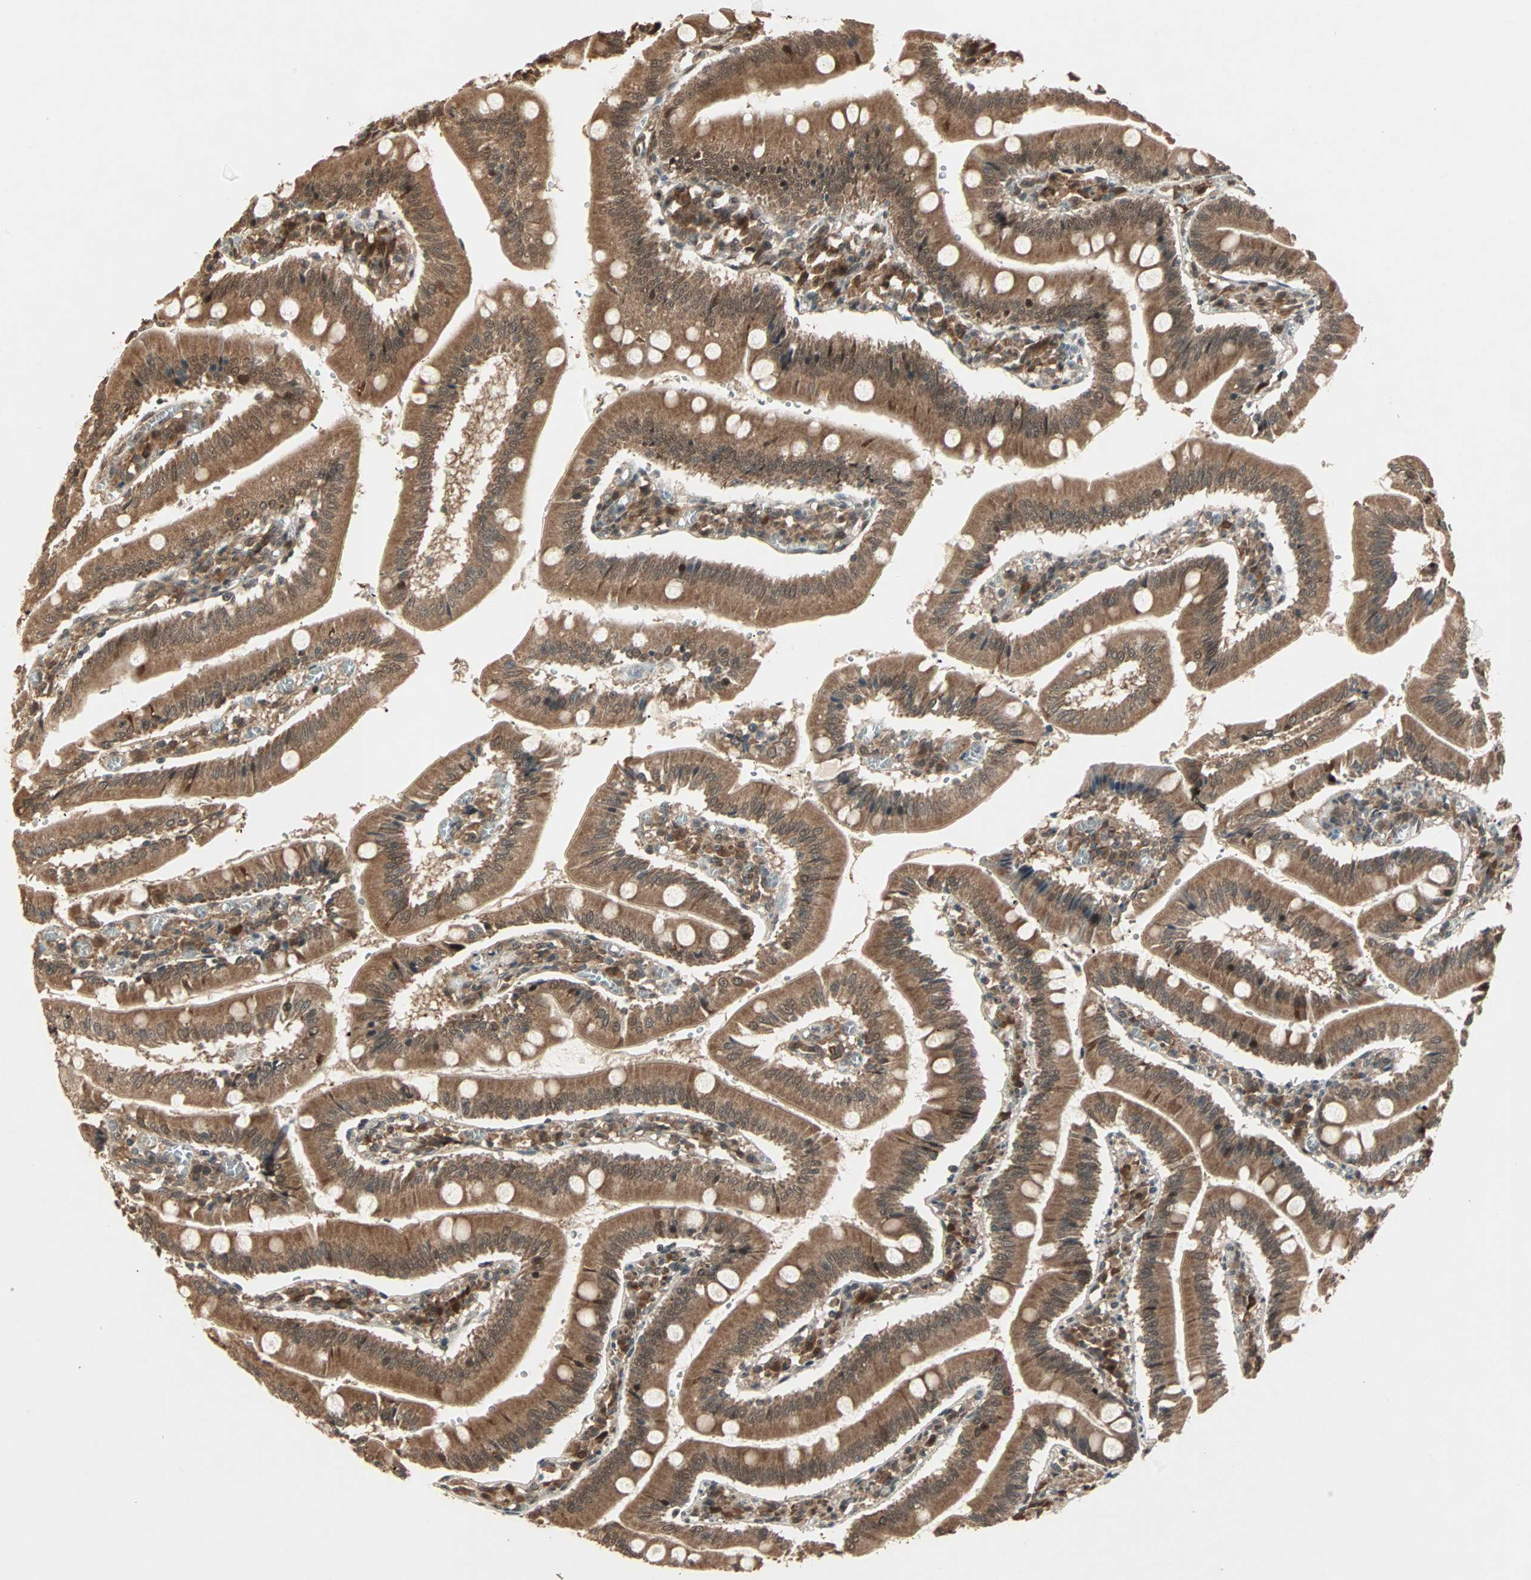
{"staining": {"intensity": "strong", "quantity": ">75%", "location": "cytoplasmic/membranous,nuclear"}, "tissue": "small intestine", "cell_type": "Glandular cells", "image_type": "normal", "snomed": [{"axis": "morphology", "description": "Normal tissue, NOS"}, {"axis": "topography", "description": "Small intestine"}], "caption": "The histopathology image reveals immunohistochemical staining of benign small intestine. There is strong cytoplasmic/membranous,nuclear staining is present in about >75% of glandular cells. Ihc stains the protein in brown and the nuclei are stained blue.", "gene": "ZSCAN31", "patient": {"sex": "male", "age": 71}}